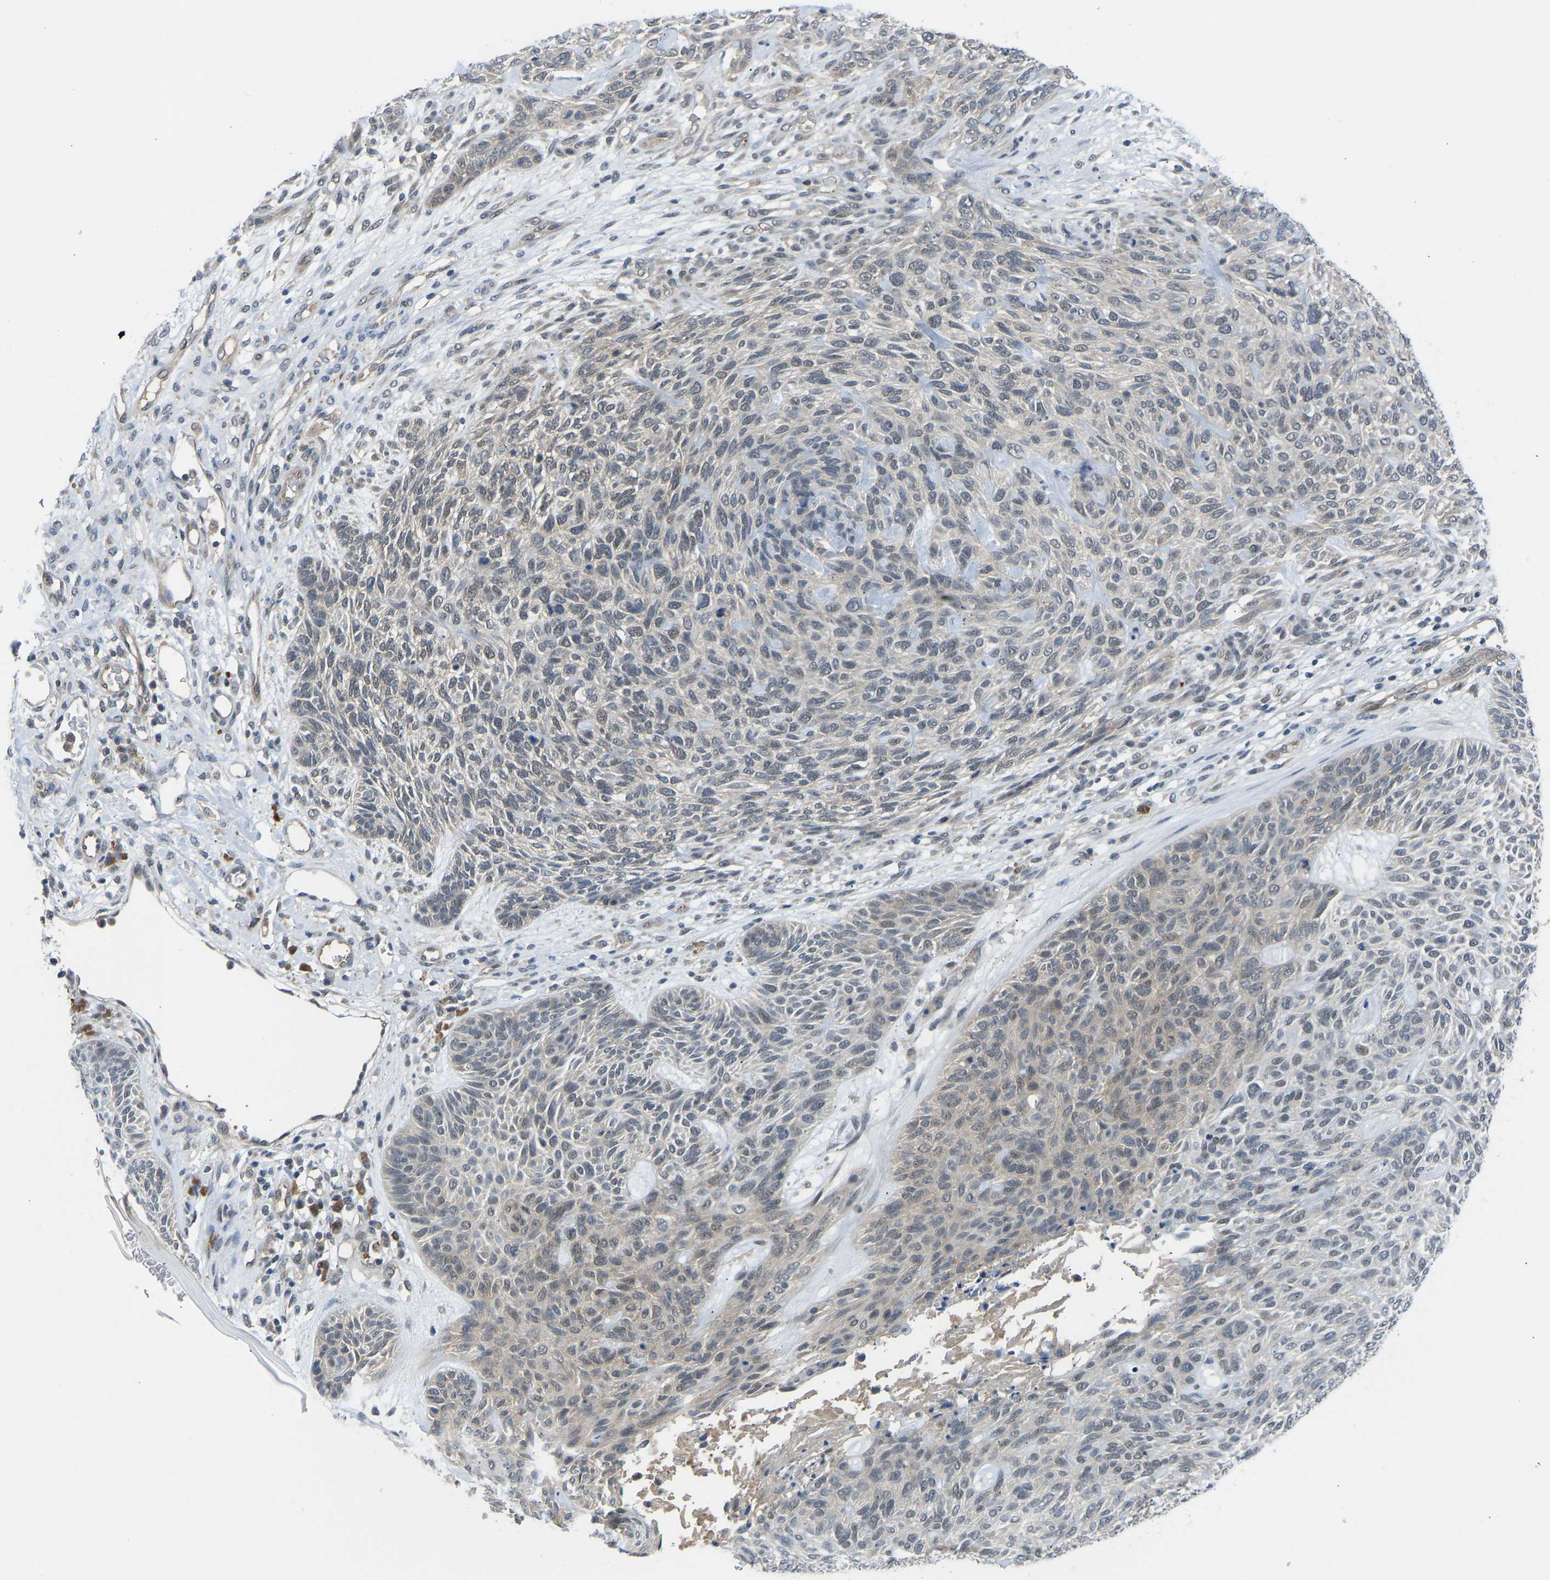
{"staining": {"intensity": "weak", "quantity": "<25%", "location": "nuclear"}, "tissue": "skin cancer", "cell_type": "Tumor cells", "image_type": "cancer", "snomed": [{"axis": "morphology", "description": "Basal cell carcinoma"}, {"axis": "topography", "description": "Skin"}], "caption": "Immunohistochemistry (IHC) histopathology image of neoplastic tissue: human skin cancer stained with DAB shows no significant protein staining in tumor cells. The staining was performed using DAB to visualize the protein expression in brown, while the nuclei were stained in blue with hematoxylin (Magnification: 20x).", "gene": "ZNF251", "patient": {"sex": "male", "age": 55}}